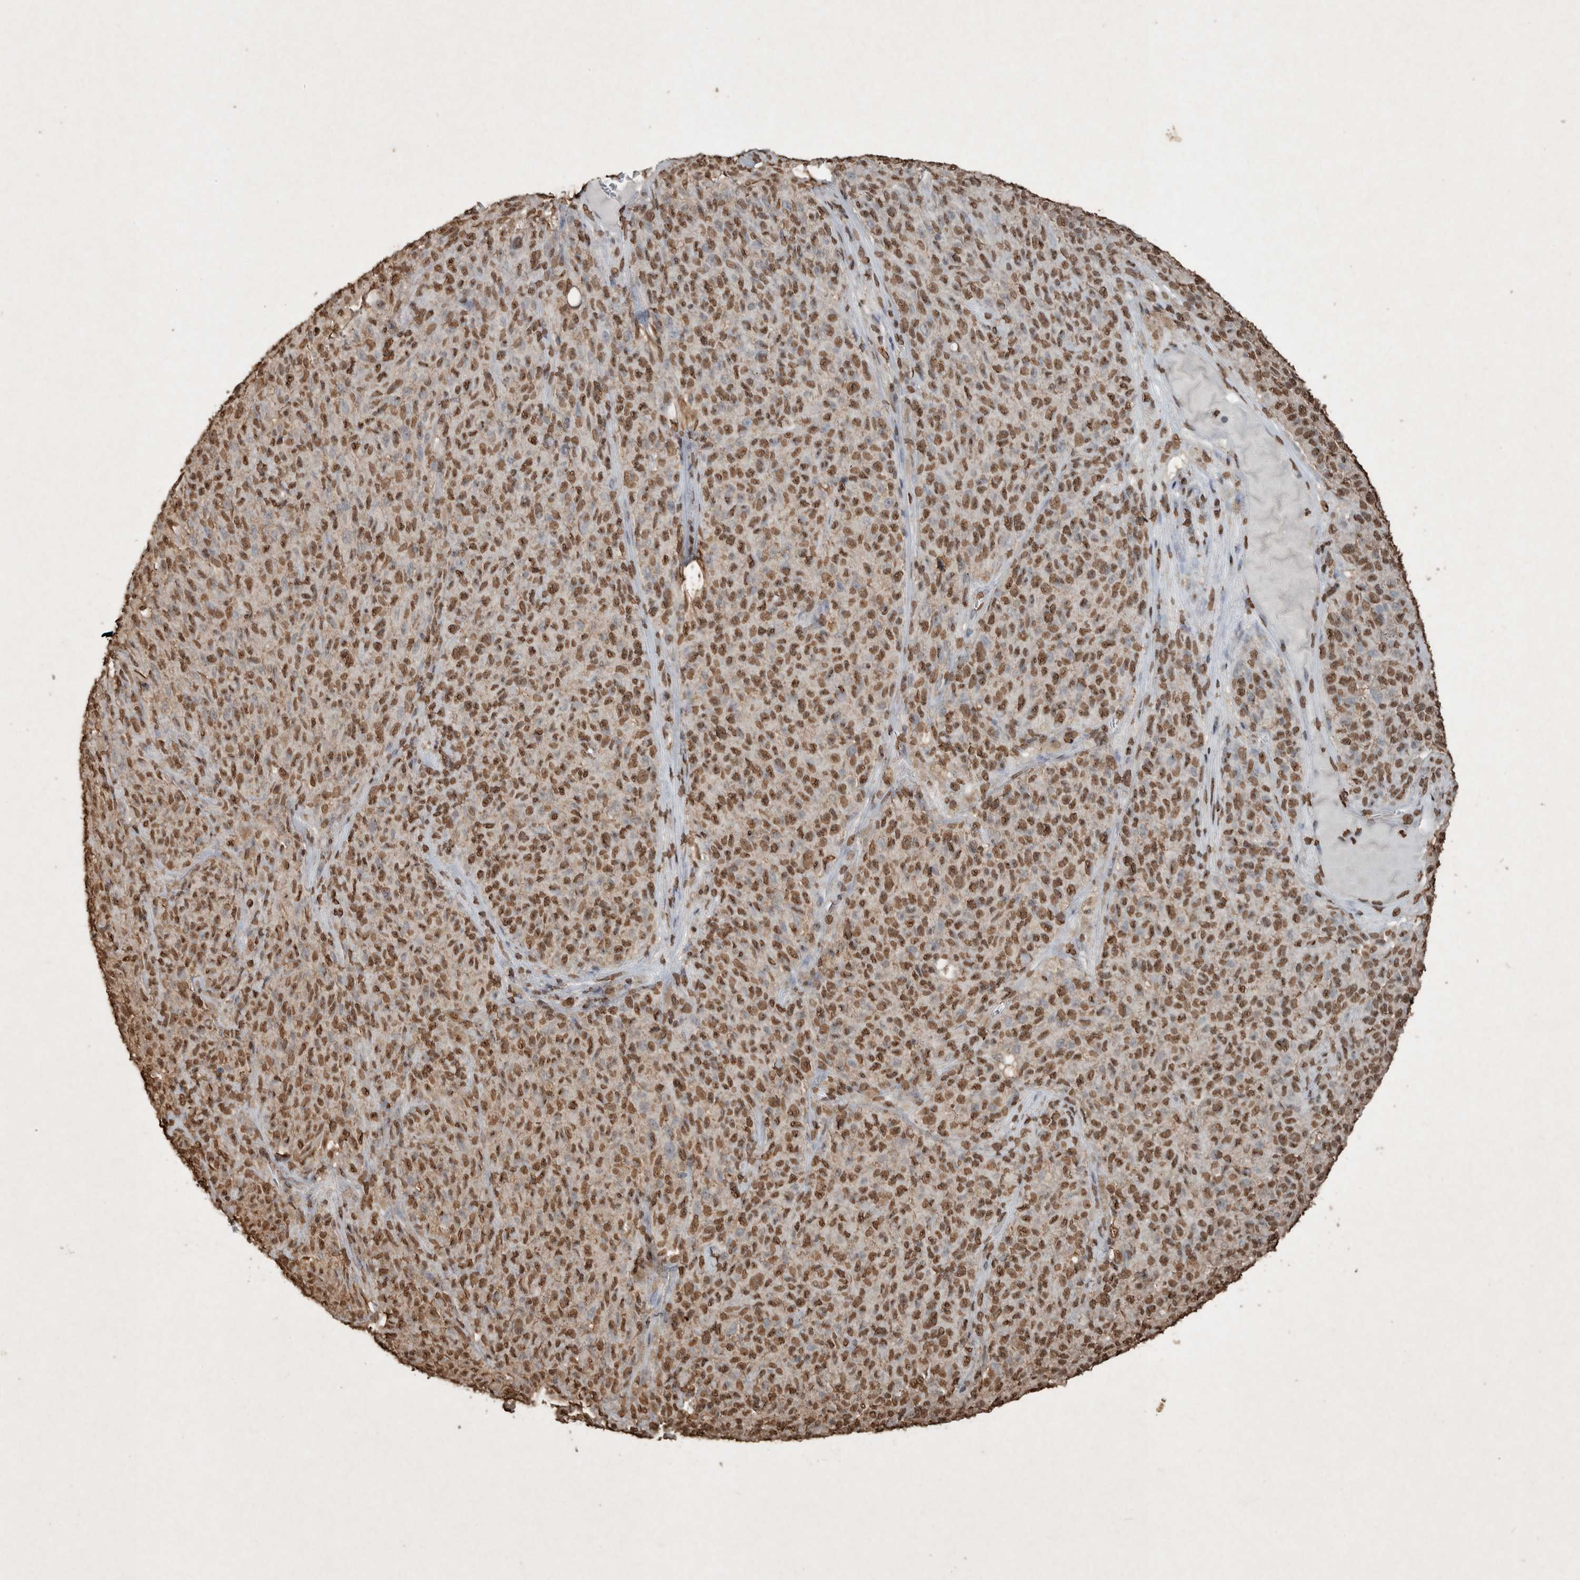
{"staining": {"intensity": "moderate", "quantity": ">75%", "location": "nuclear"}, "tissue": "melanoma", "cell_type": "Tumor cells", "image_type": "cancer", "snomed": [{"axis": "morphology", "description": "Malignant melanoma, NOS"}, {"axis": "topography", "description": "Skin"}], "caption": "Tumor cells show medium levels of moderate nuclear positivity in approximately >75% of cells in human melanoma.", "gene": "FSTL3", "patient": {"sex": "female", "age": 82}}